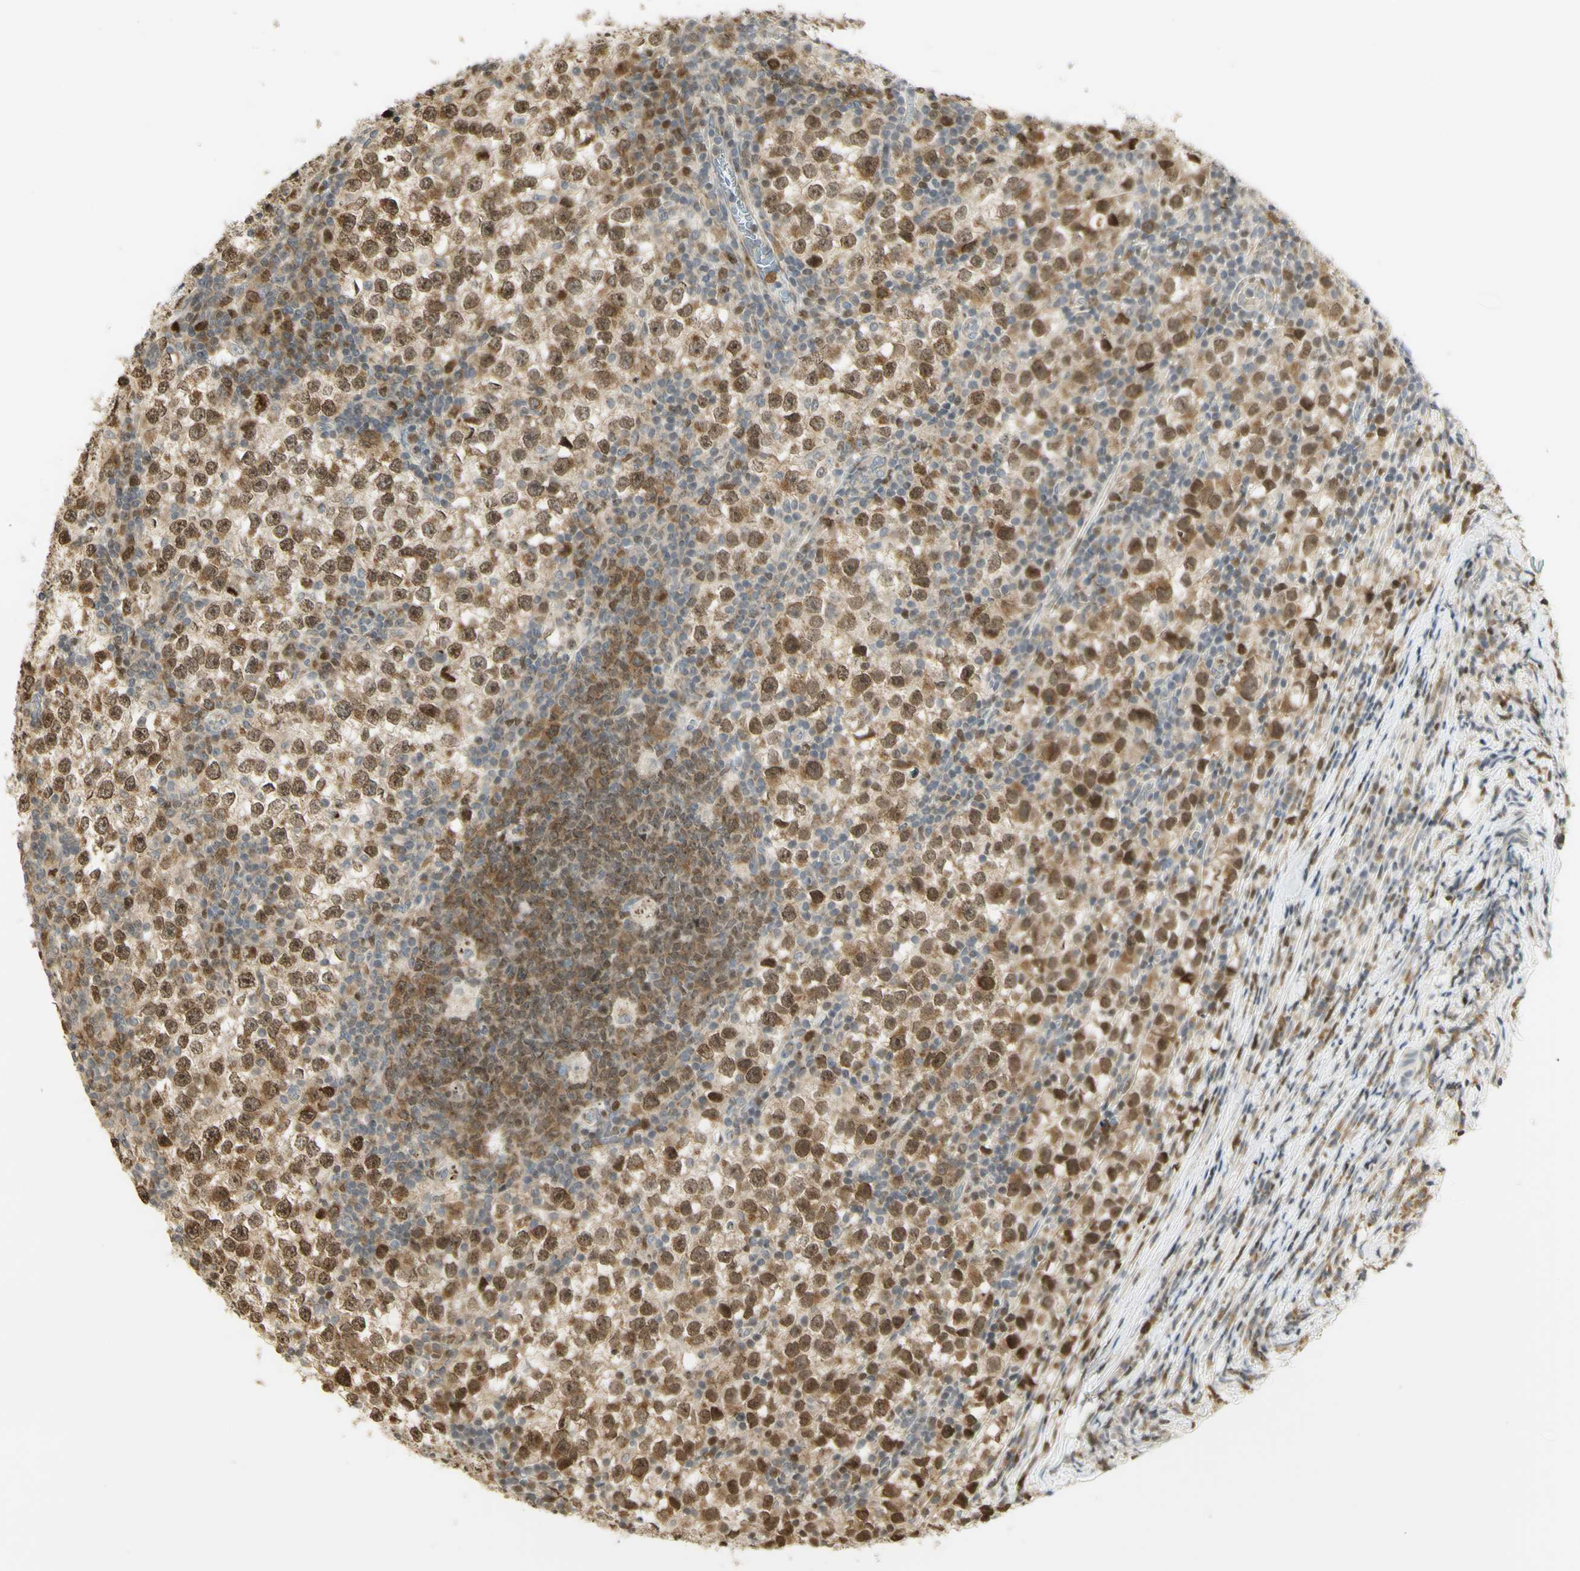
{"staining": {"intensity": "moderate", "quantity": ">75%", "location": "cytoplasmic/membranous,nuclear"}, "tissue": "testis cancer", "cell_type": "Tumor cells", "image_type": "cancer", "snomed": [{"axis": "morphology", "description": "Seminoma, NOS"}, {"axis": "topography", "description": "Testis"}], "caption": "Seminoma (testis) stained with a protein marker reveals moderate staining in tumor cells.", "gene": "KIF11", "patient": {"sex": "male", "age": 65}}